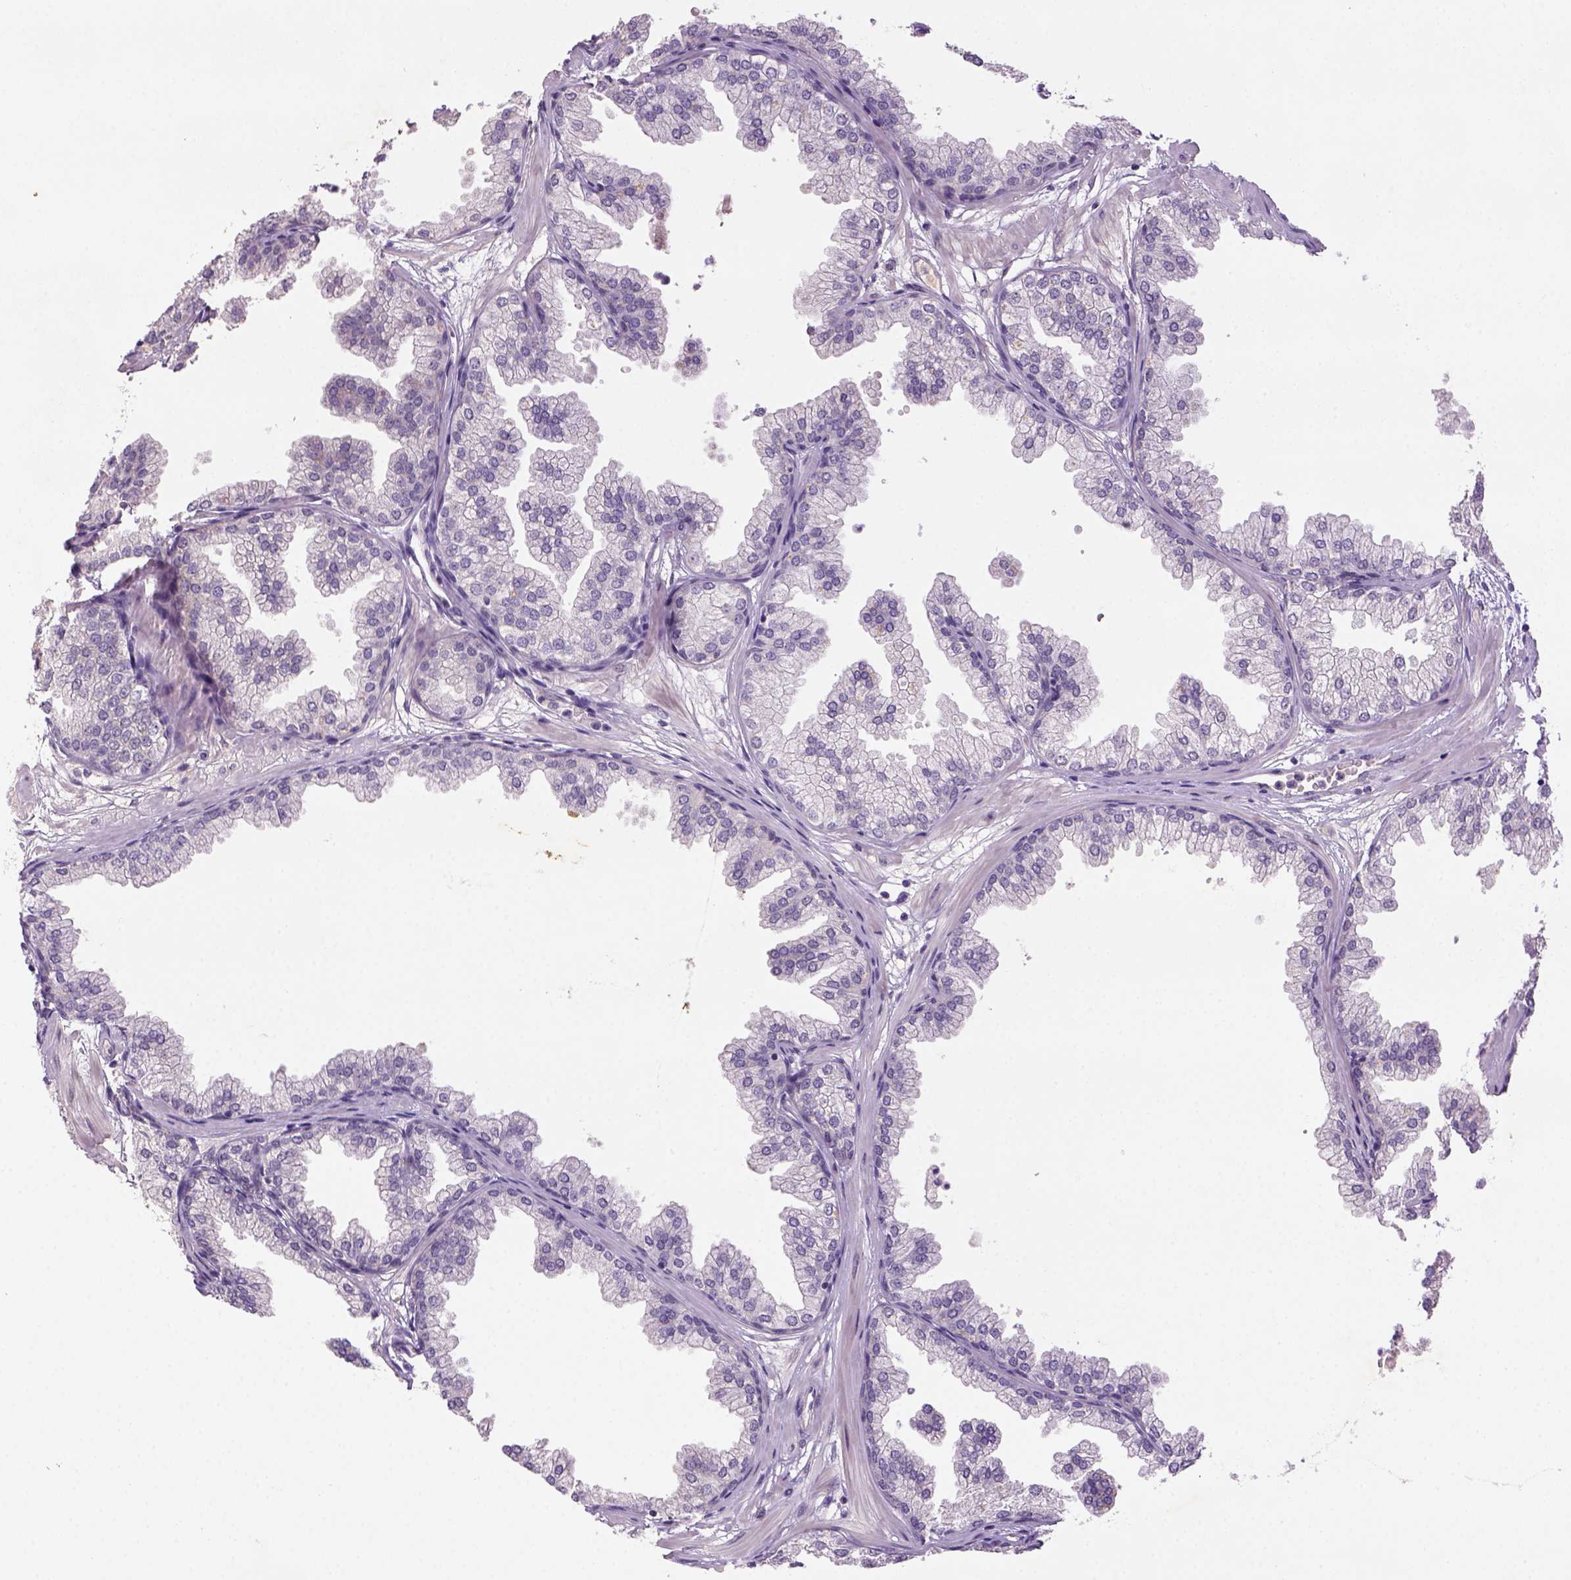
{"staining": {"intensity": "negative", "quantity": "none", "location": "none"}, "tissue": "prostate", "cell_type": "Glandular cells", "image_type": "normal", "snomed": [{"axis": "morphology", "description": "Normal tissue, NOS"}, {"axis": "topography", "description": "Prostate"}], "caption": "High magnification brightfield microscopy of normal prostate stained with DAB (3,3'-diaminobenzidine) (brown) and counterstained with hematoxylin (blue): glandular cells show no significant expression. The staining was performed using DAB (3,3'-diaminobenzidine) to visualize the protein expression in brown, while the nuclei were stained in blue with hematoxylin (Magnification: 20x).", "gene": "NLGN2", "patient": {"sex": "male", "age": 37}}